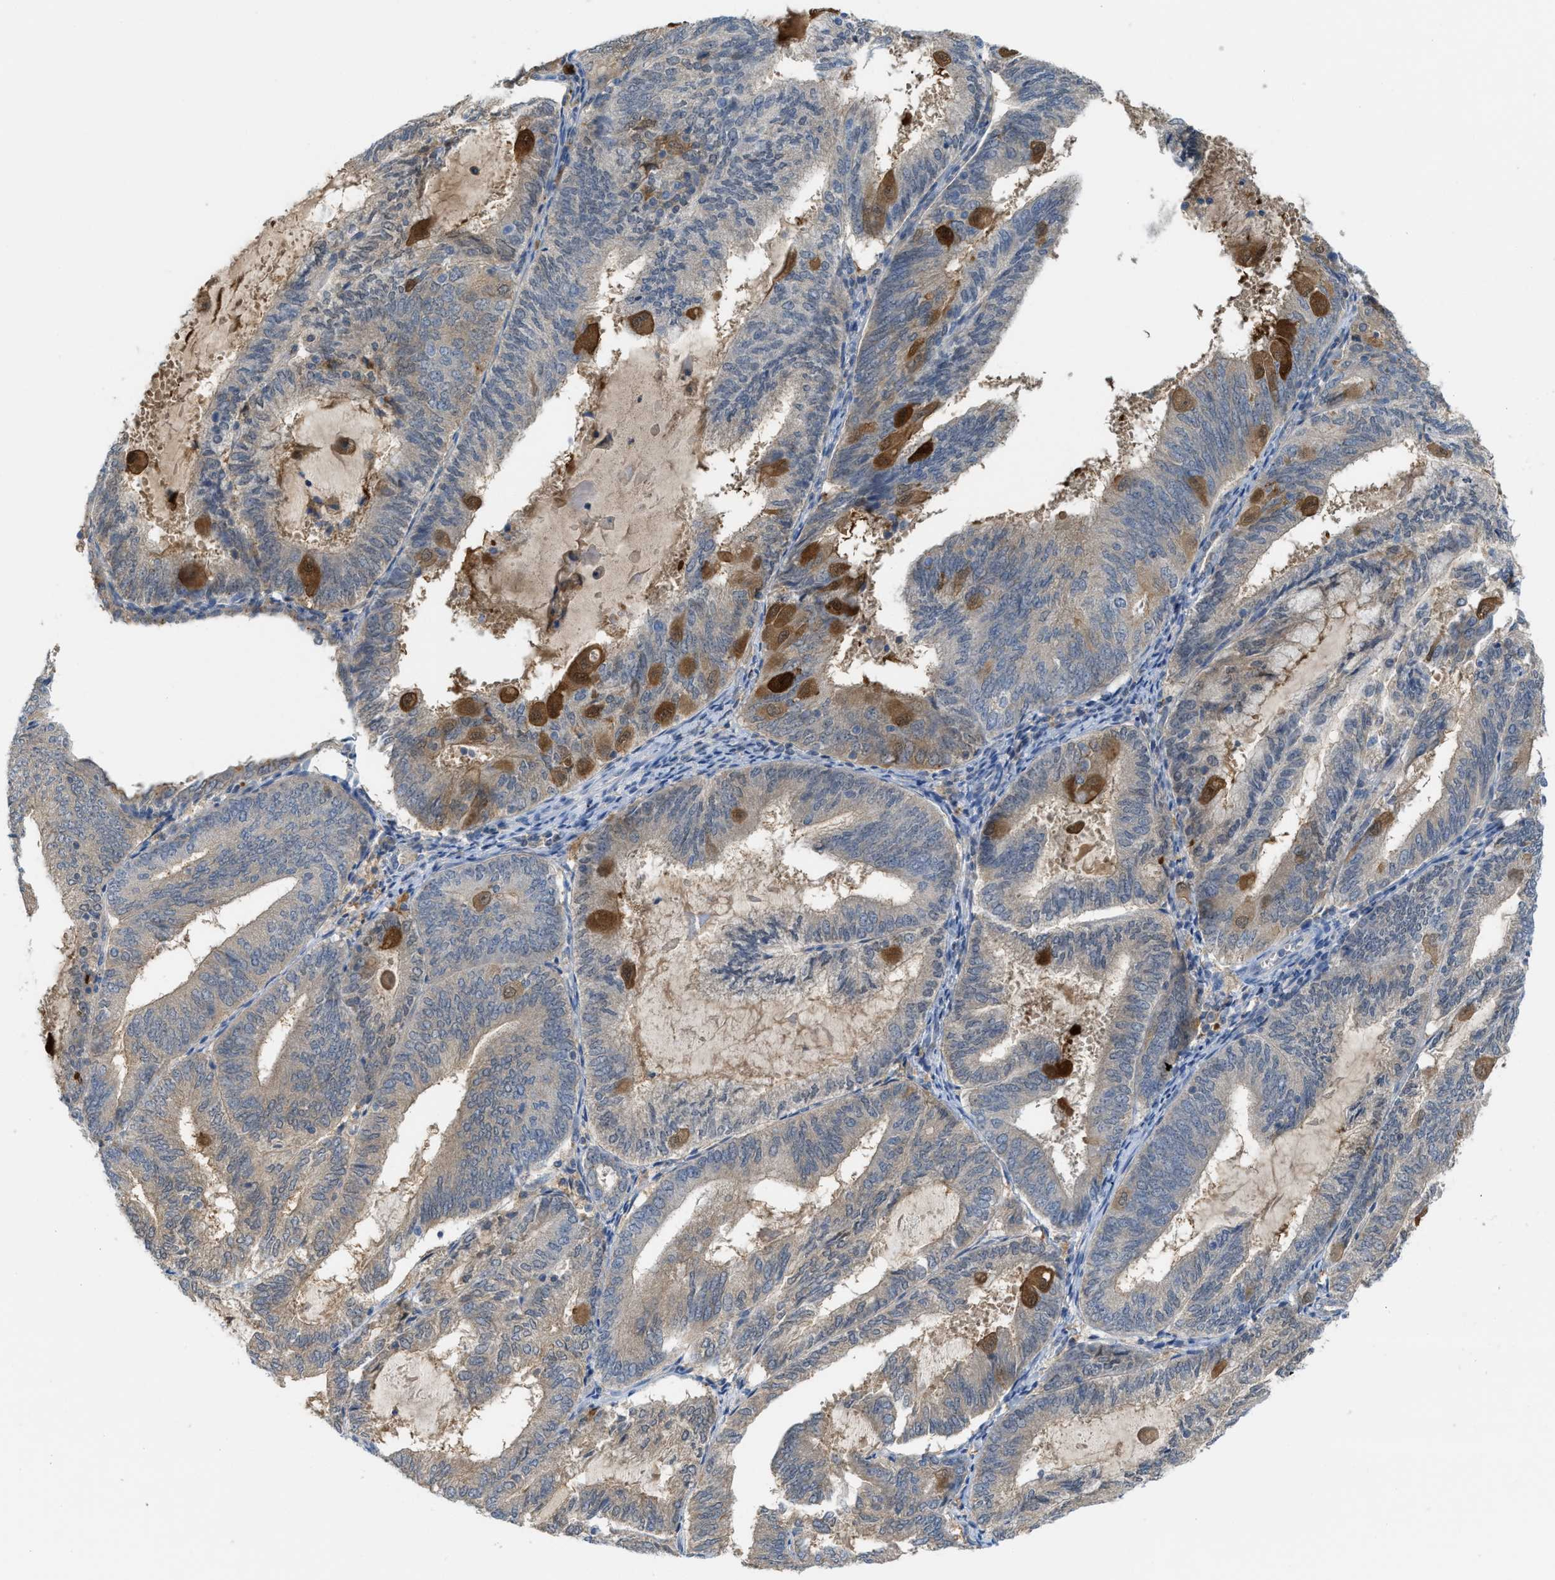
{"staining": {"intensity": "weak", "quantity": "25%-75%", "location": "cytoplasmic/membranous"}, "tissue": "endometrial cancer", "cell_type": "Tumor cells", "image_type": "cancer", "snomed": [{"axis": "morphology", "description": "Adenocarcinoma, NOS"}, {"axis": "topography", "description": "Endometrium"}], "caption": "A brown stain highlights weak cytoplasmic/membranous positivity of a protein in endometrial adenocarcinoma tumor cells.", "gene": "CSTB", "patient": {"sex": "female", "age": 81}}